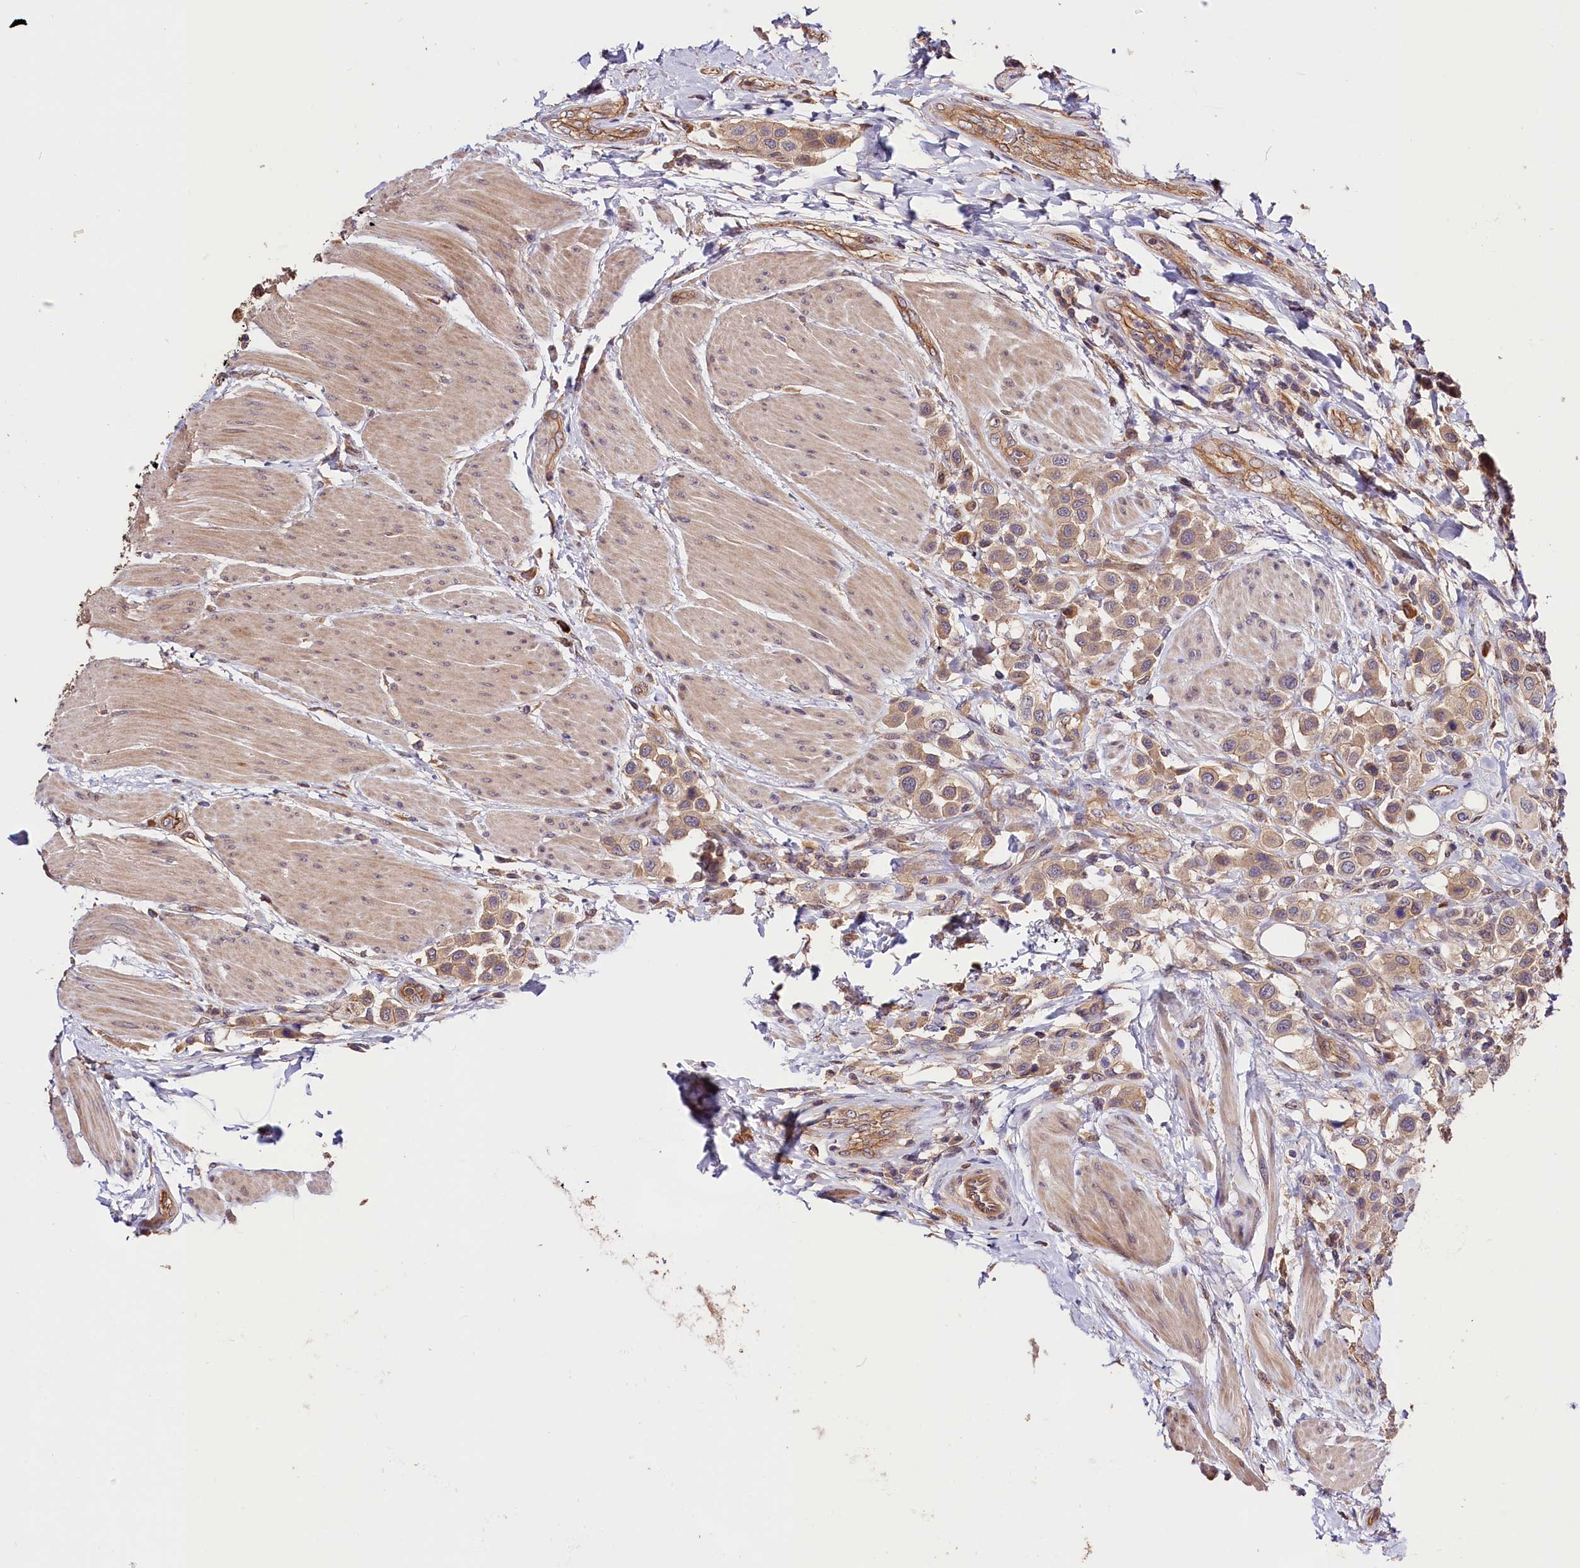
{"staining": {"intensity": "weak", "quantity": "25%-75%", "location": "cytoplasmic/membranous"}, "tissue": "urothelial cancer", "cell_type": "Tumor cells", "image_type": "cancer", "snomed": [{"axis": "morphology", "description": "Urothelial carcinoma, High grade"}, {"axis": "topography", "description": "Urinary bladder"}], "caption": "This is an image of immunohistochemistry (IHC) staining of urothelial cancer, which shows weak expression in the cytoplasmic/membranous of tumor cells.", "gene": "CES3", "patient": {"sex": "male", "age": 50}}